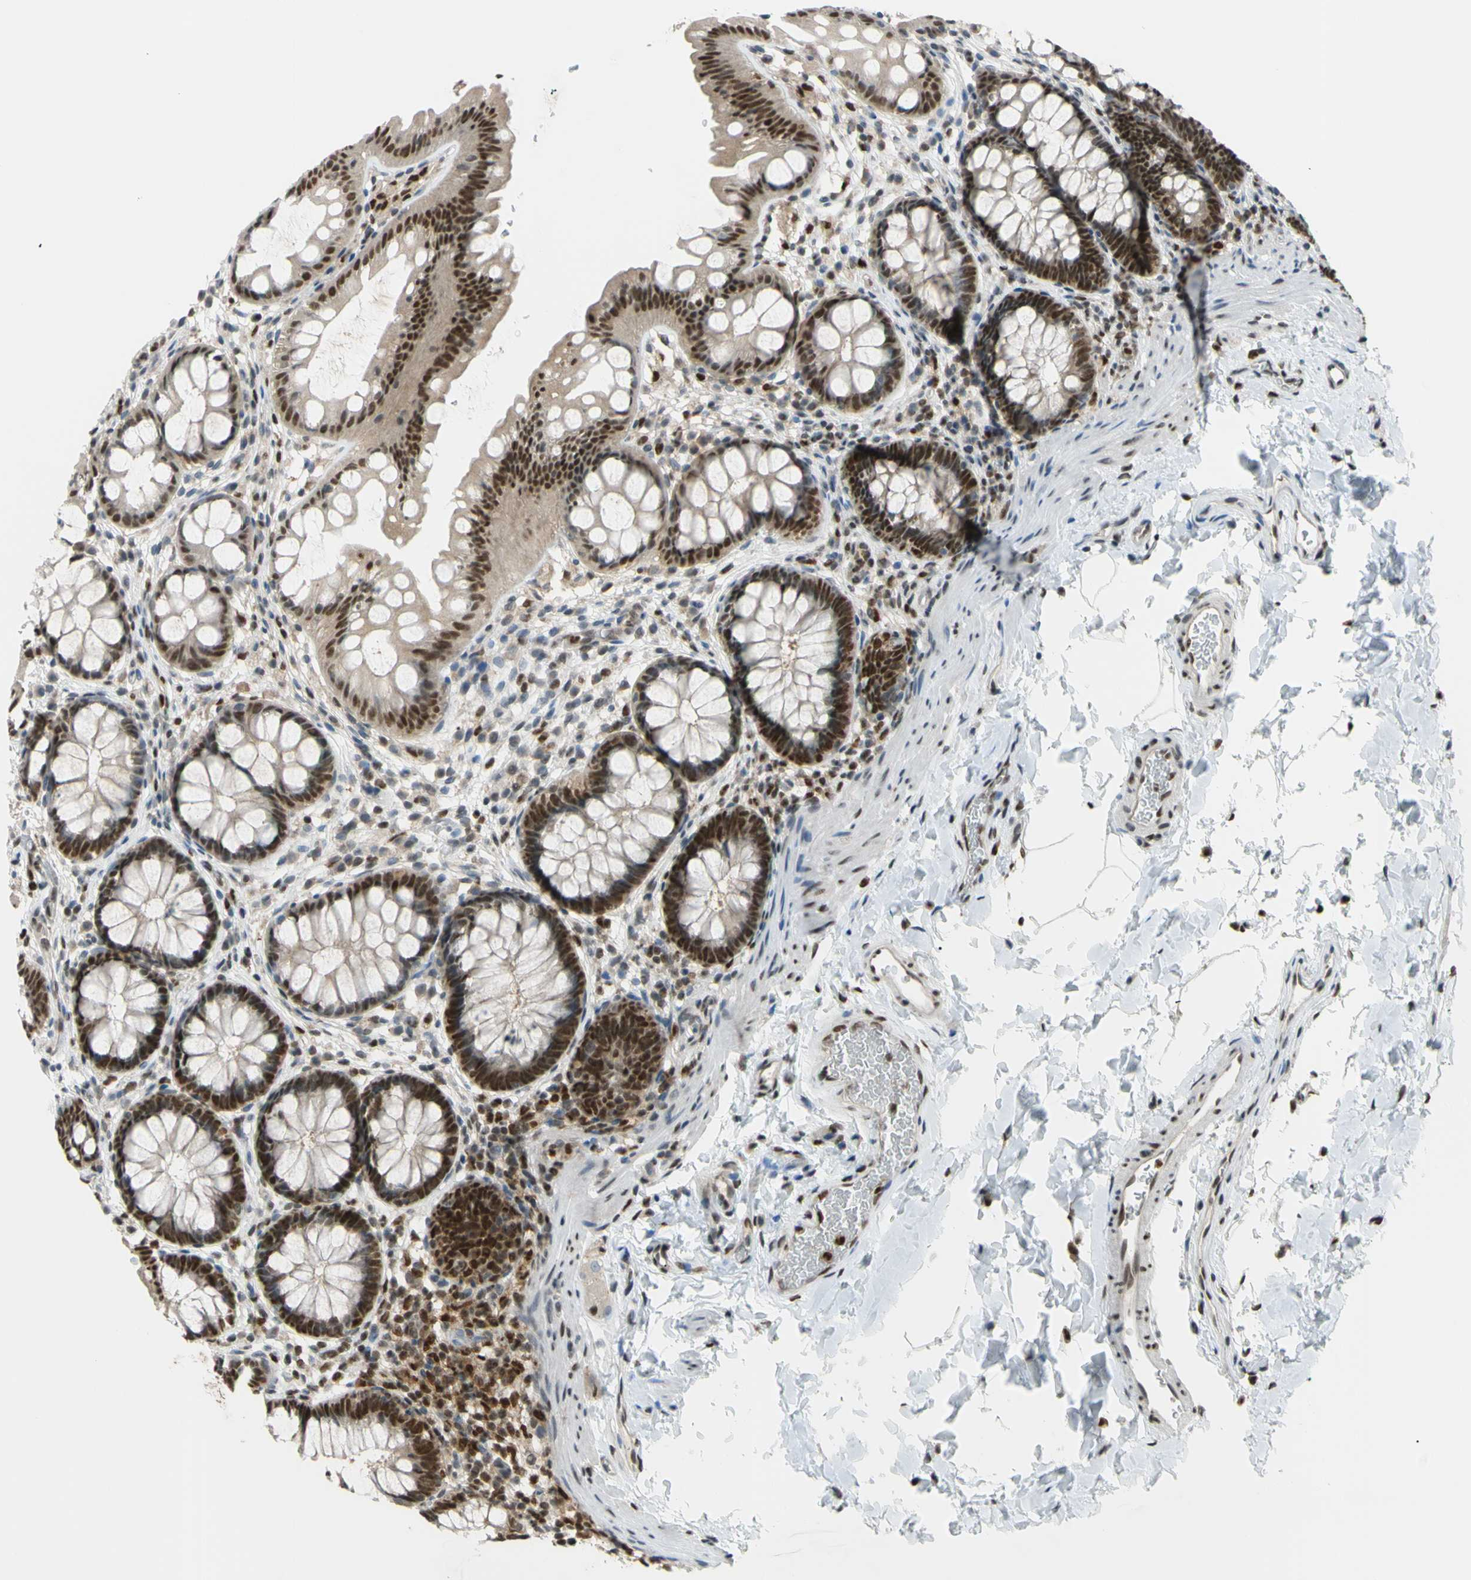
{"staining": {"intensity": "strong", "quantity": "25%-75%", "location": "cytoplasmic/membranous,nuclear"}, "tissue": "rectum", "cell_type": "Glandular cells", "image_type": "normal", "snomed": [{"axis": "morphology", "description": "Normal tissue, NOS"}, {"axis": "topography", "description": "Rectum"}], "caption": "A high-resolution histopathology image shows immunohistochemistry (IHC) staining of unremarkable rectum, which demonstrates strong cytoplasmic/membranous,nuclear expression in about 25%-75% of glandular cells.", "gene": "FKBP5", "patient": {"sex": "female", "age": 24}}